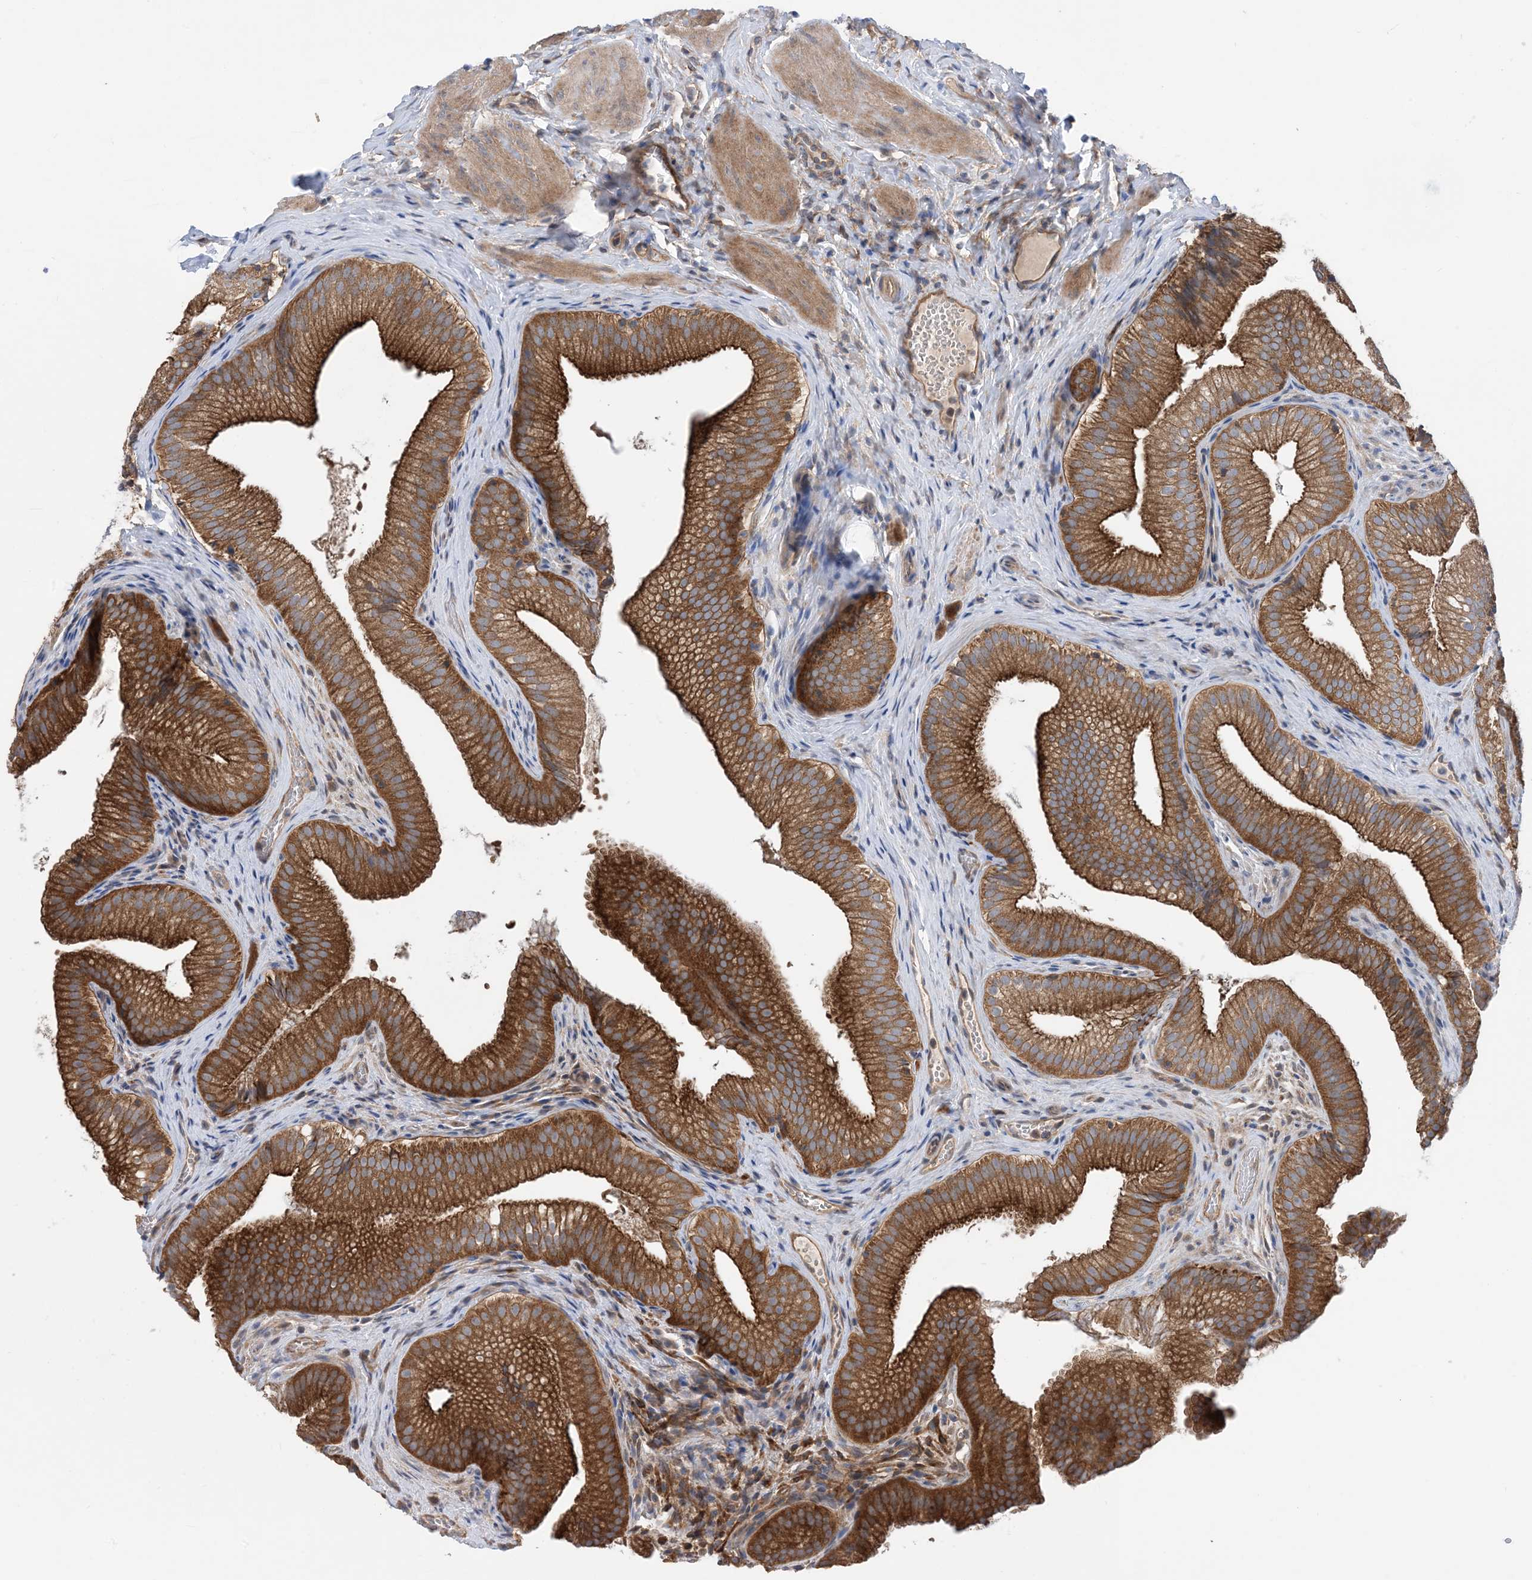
{"staining": {"intensity": "strong", "quantity": ">75%", "location": "cytoplasmic/membranous"}, "tissue": "gallbladder", "cell_type": "Glandular cells", "image_type": "normal", "snomed": [{"axis": "morphology", "description": "Normal tissue, NOS"}, {"axis": "topography", "description": "Gallbladder"}], "caption": "Protein expression analysis of benign gallbladder exhibits strong cytoplasmic/membranous staining in about >75% of glandular cells.", "gene": "EHBP1", "patient": {"sex": "female", "age": 30}}